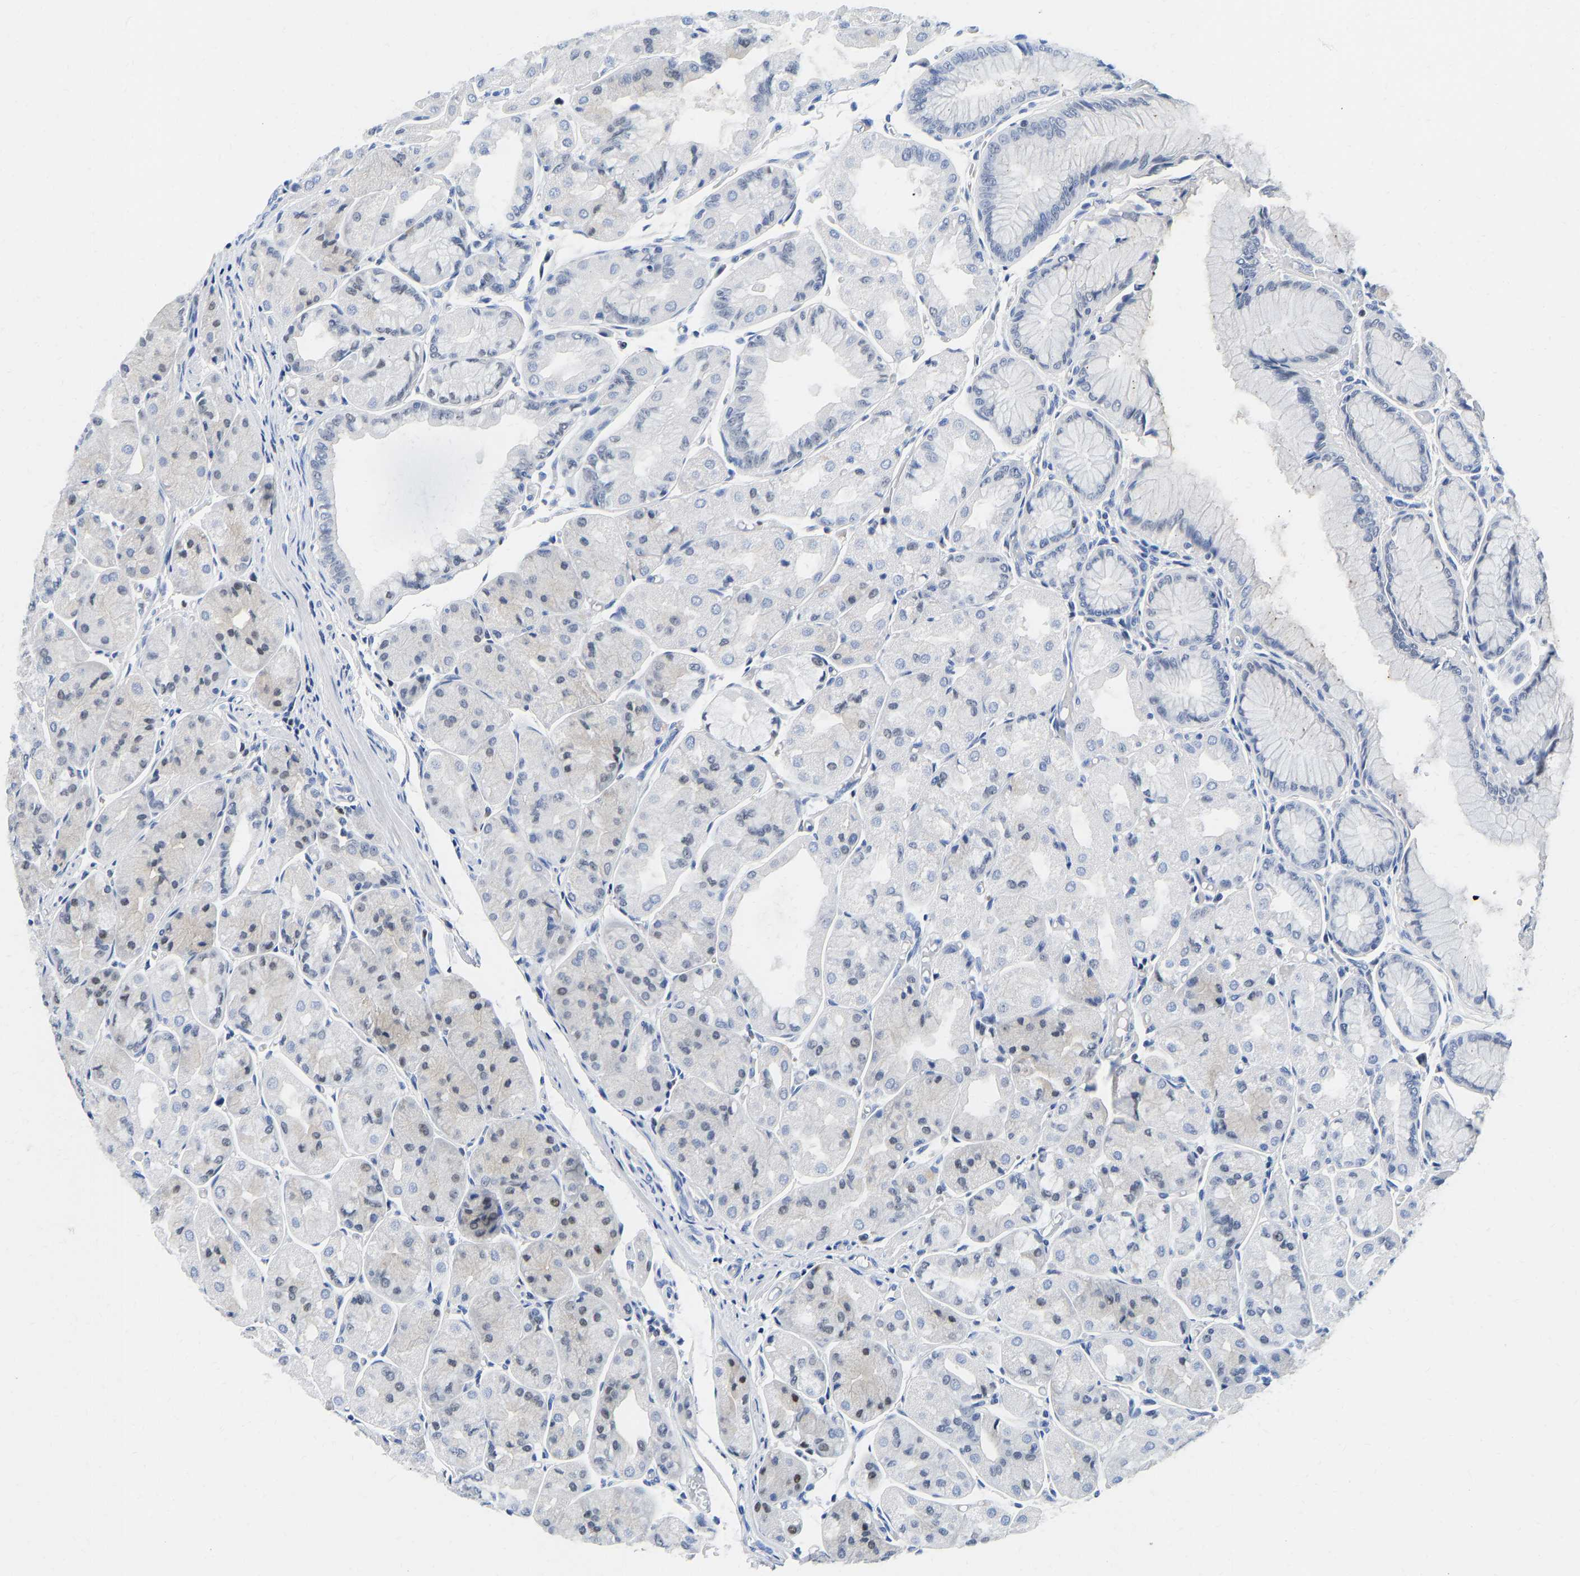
{"staining": {"intensity": "weak", "quantity": "<25%", "location": "cytoplasmic/membranous,nuclear"}, "tissue": "stomach", "cell_type": "Glandular cells", "image_type": "normal", "snomed": [{"axis": "morphology", "description": "Normal tissue, NOS"}, {"axis": "topography", "description": "Stomach, upper"}], "caption": "This is a histopathology image of immunohistochemistry staining of unremarkable stomach, which shows no staining in glandular cells.", "gene": "TCF7", "patient": {"sex": "male", "age": 72}}